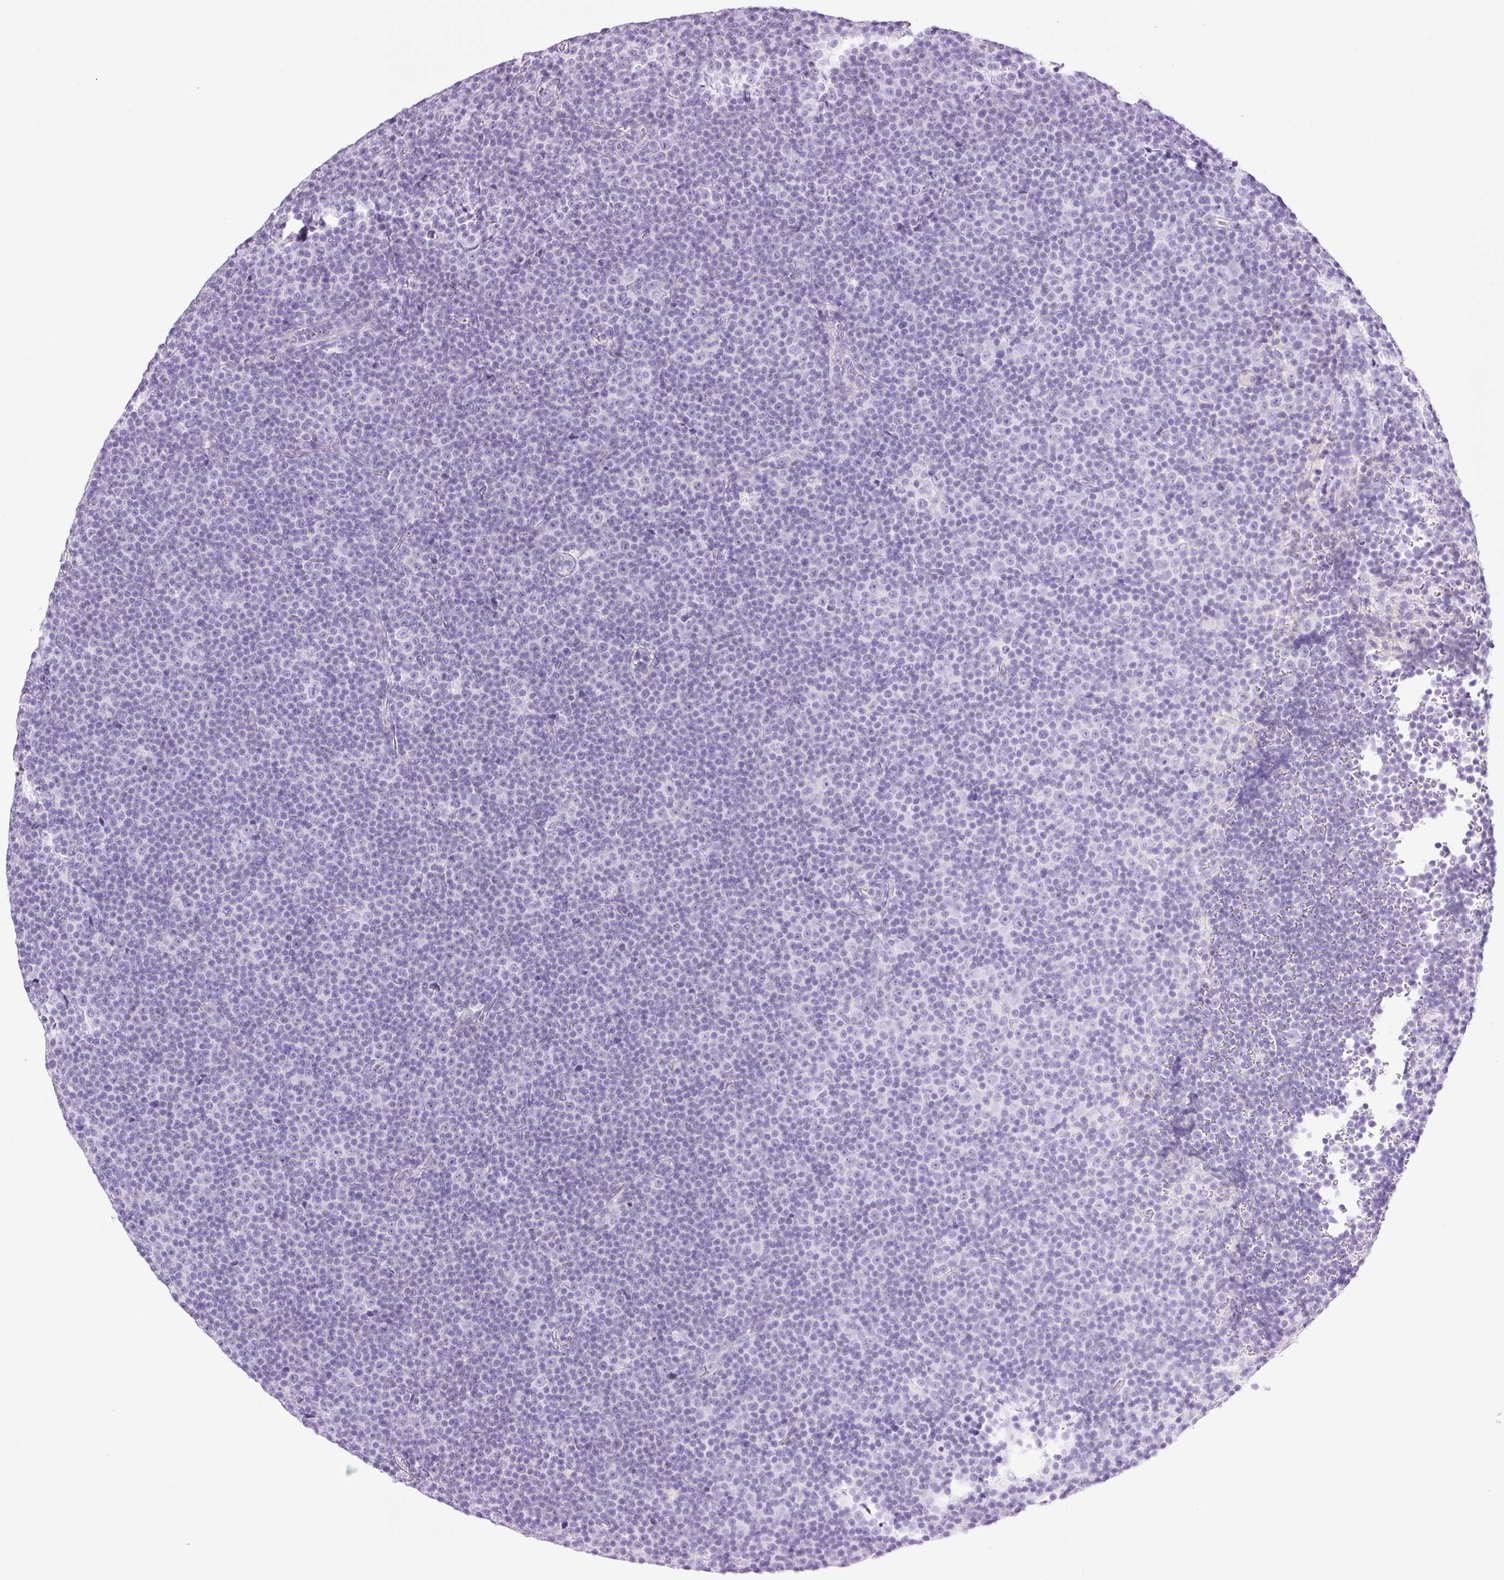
{"staining": {"intensity": "negative", "quantity": "none", "location": "none"}, "tissue": "lymphoma", "cell_type": "Tumor cells", "image_type": "cancer", "snomed": [{"axis": "morphology", "description": "Malignant lymphoma, non-Hodgkin's type, Low grade"}, {"axis": "topography", "description": "Lymph node"}], "caption": "The IHC histopathology image has no significant expression in tumor cells of lymphoma tissue.", "gene": "PALM3", "patient": {"sex": "female", "age": 67}}